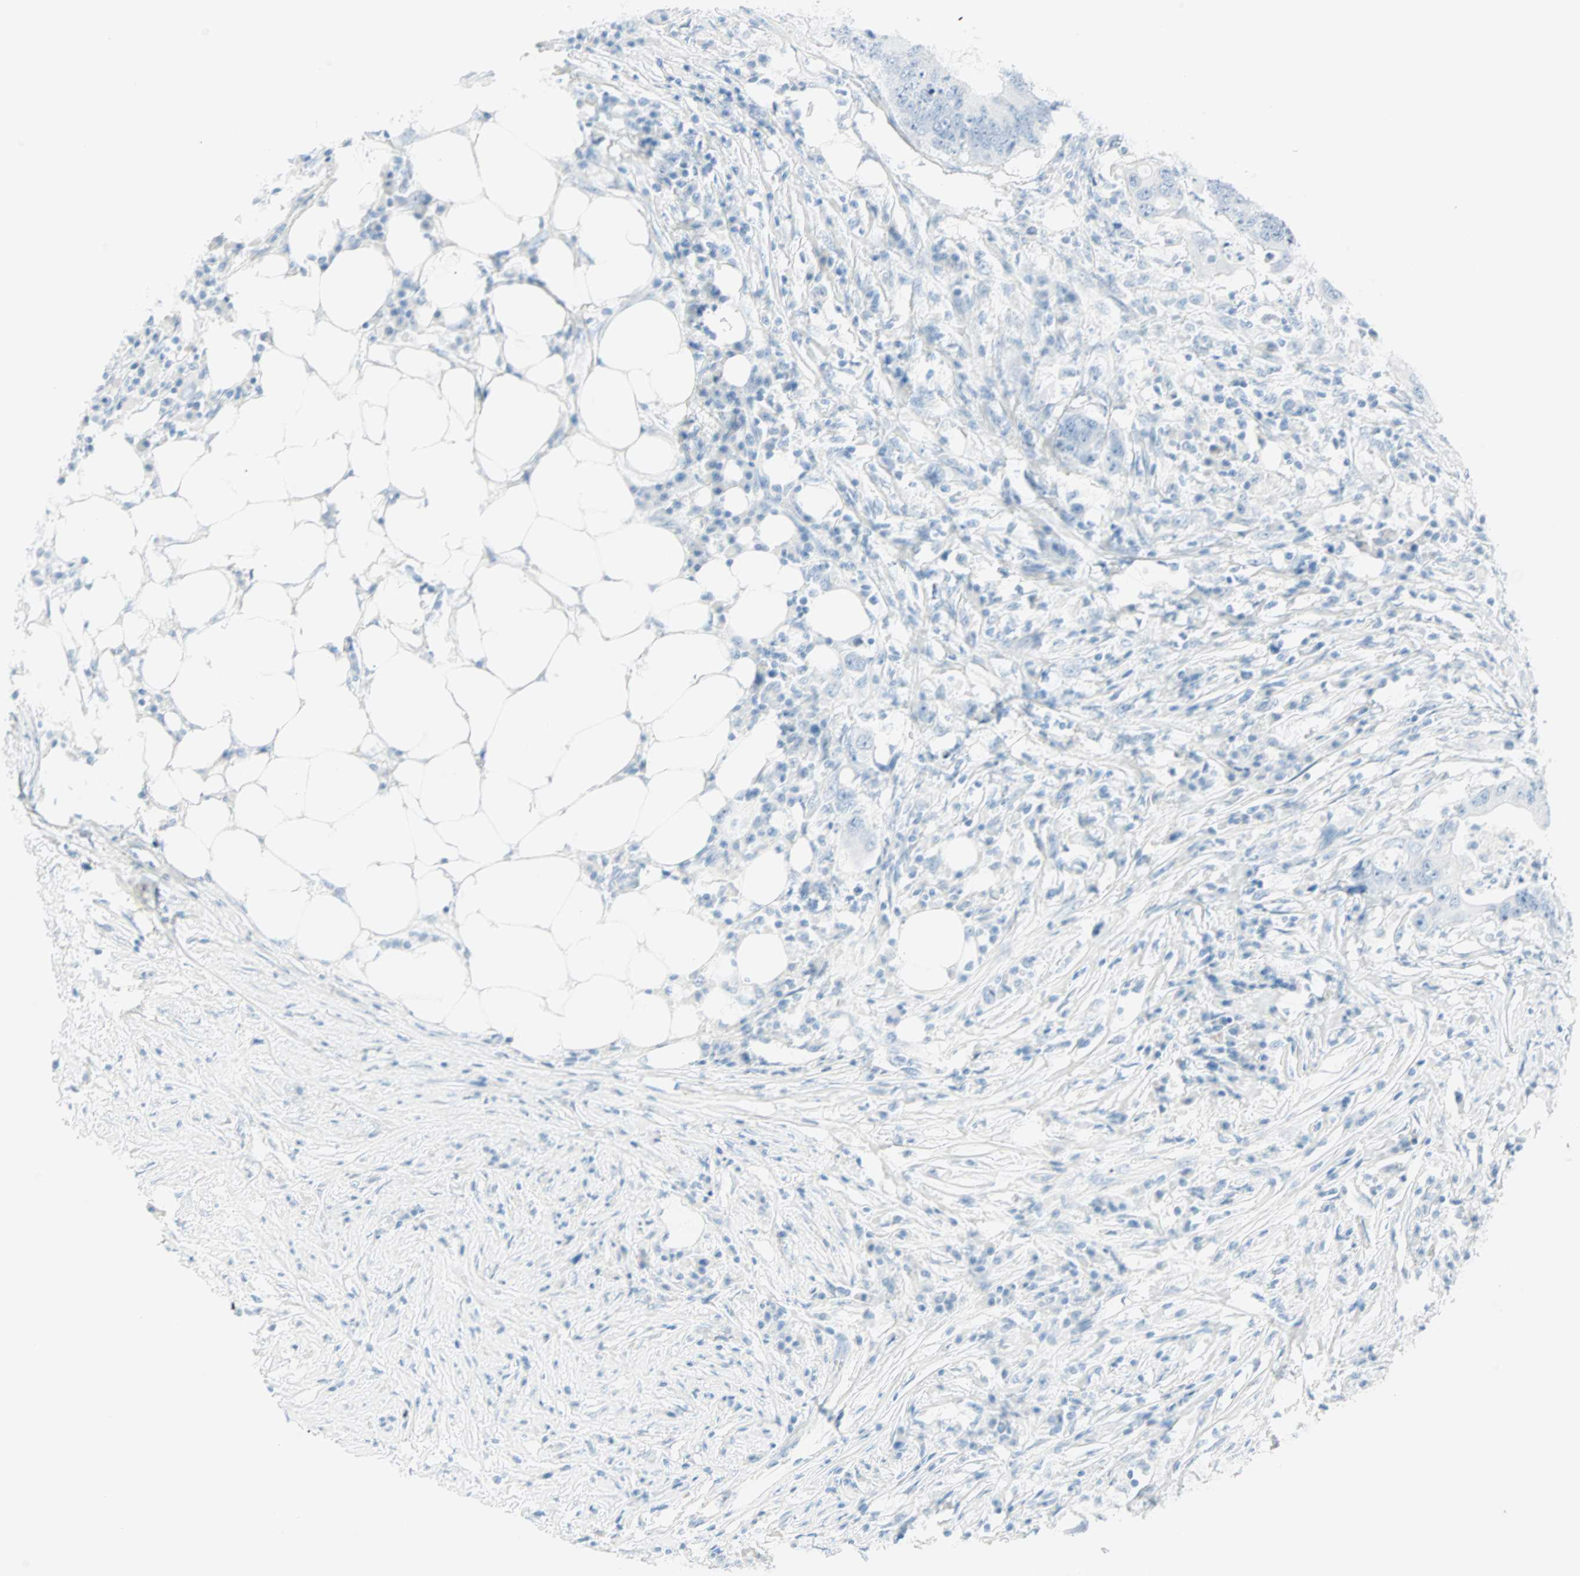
{"staining": {"intensity": "negative", "quantity": "none", "location": "none"}, "tissue": "colorectal cancer", "cell_type": "Tumor cells", "image_type": "cancer", "snomed": [{"axis": "morphology", "description": "Adenocarcinoma, NOS"}, {"axis": "topography", "description": "Colon"}], "caption": "Immunohistochemical staining of colorectal cancer (adenocarcinoma) demonstrates no significant positivity in tumor cells.", "gene": "NES", "patient": {"sex": "male", "age": 71}}